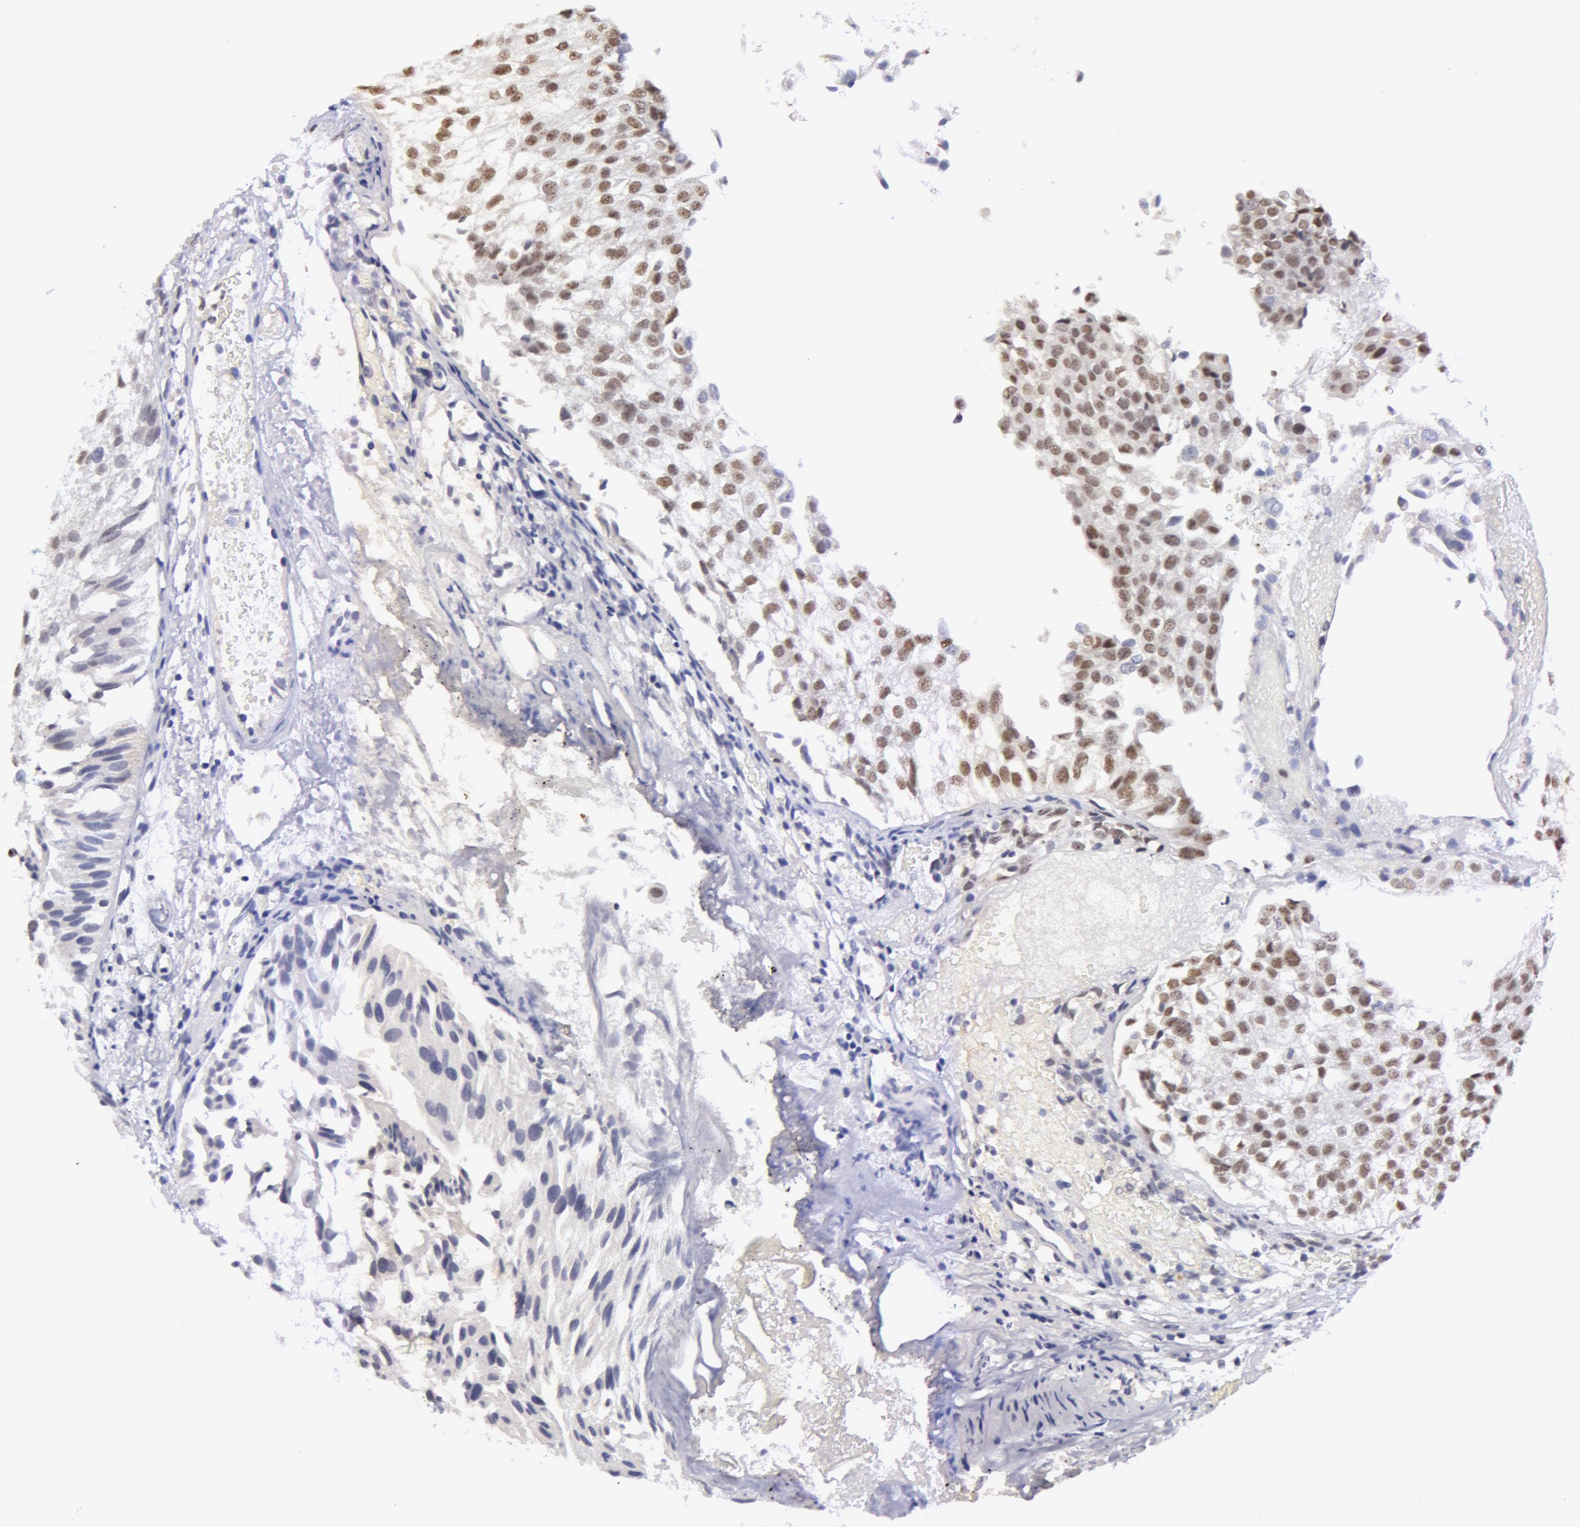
{"staining": {"intensity": "moderate", "quantity": "25%-75%", "location": "nuclear"}, "tissue": "urothelial cancer", "cell_type": "Tumor cells", "image_type": "cancer", "snomed": [{"axis": "morphology", "description": "Urothelial carcinoma, Low grade"}, {"axis": "topography", "description": "Urinary bladder"}], "caption": "Immunohistochemistry of human urothelial cancer reveals medium levels of moderate nuclear staining in about 25%-75% of tumor cells.", "gene": "VRTN", "patient": {"sex": "female", "age": 89}}